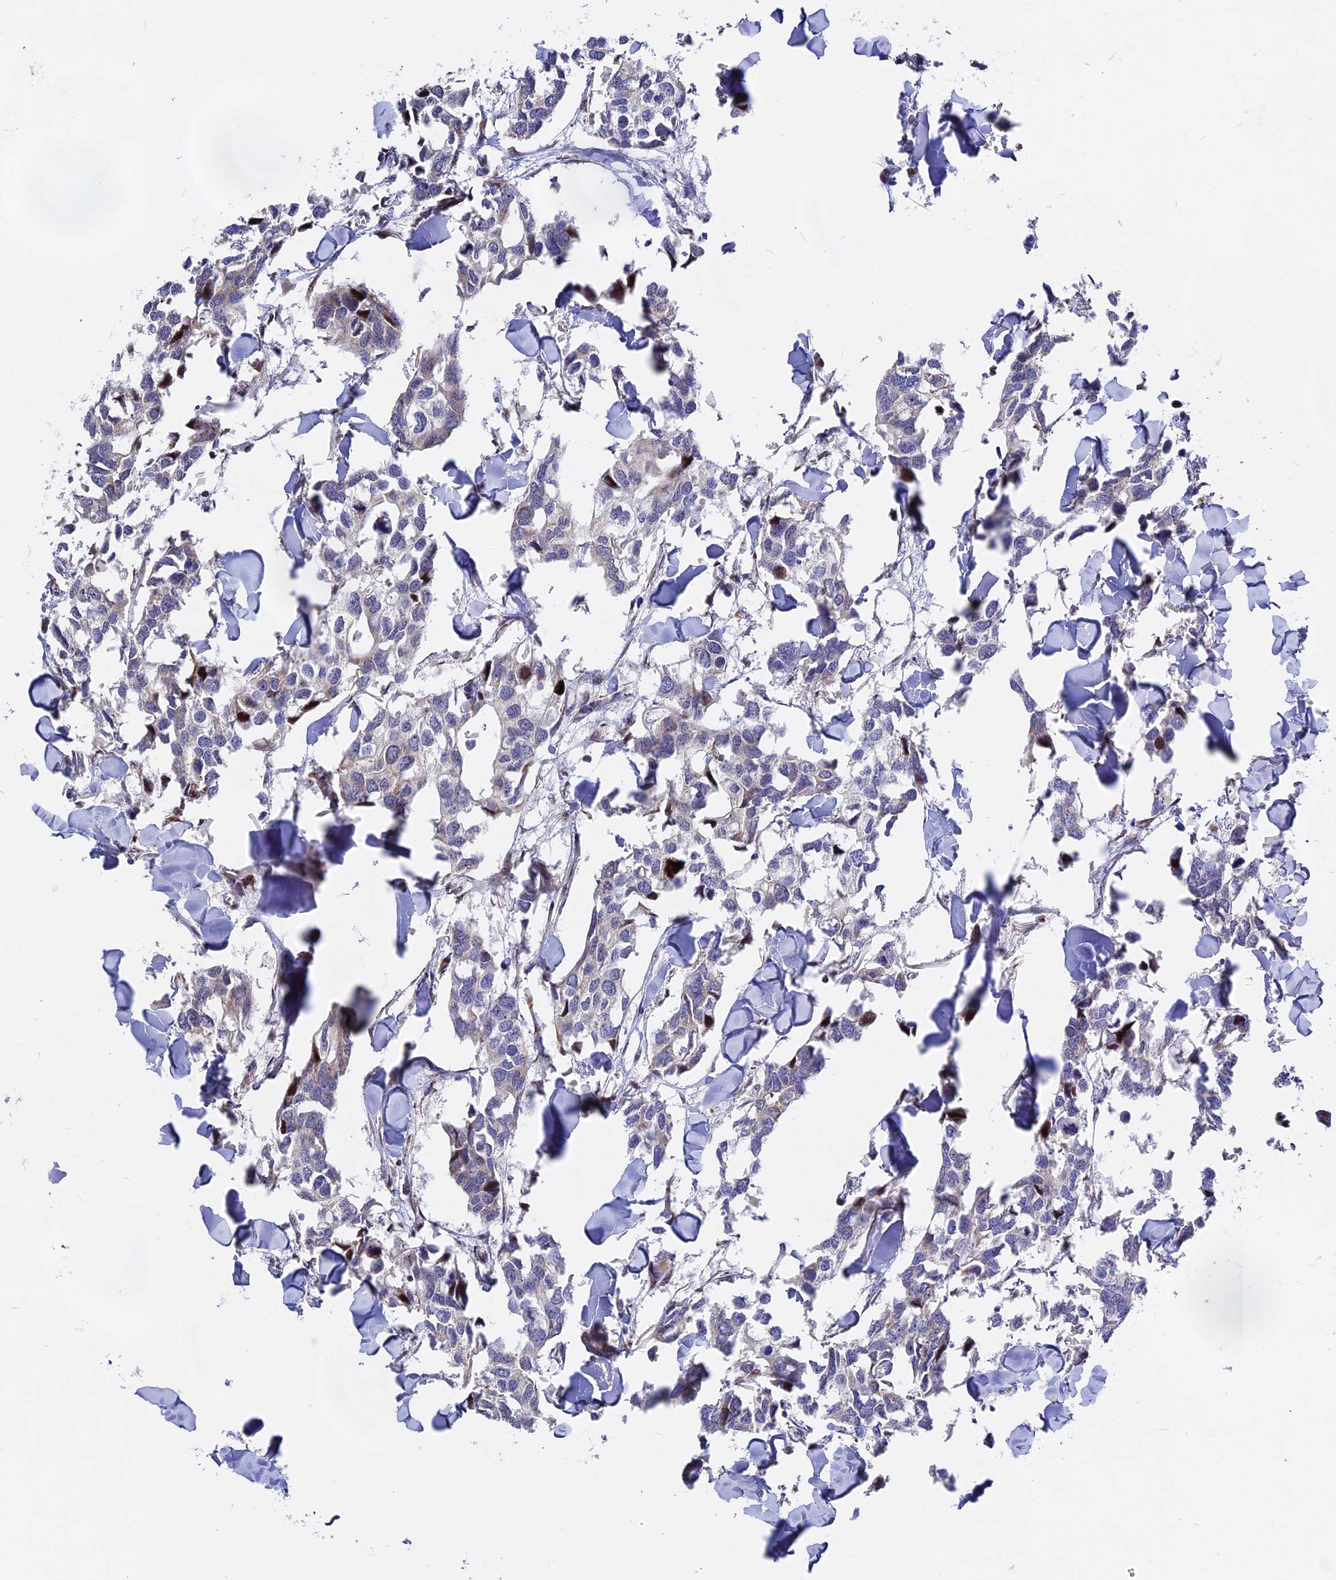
{"staining": {"intensity": "negative", "quantity": "none", "location": "none"}, "tissue": "breast cancer", "cell_type": "Tumor cells", "image_type": "cancer", "snomed": [{"axis": "morphology", "description": "Duct carcinoma"}, {"axis": "topography", "description": "Breast"}], "caption": "This is an immunohistochemistry (IHC) micrograph of breast cancer (infiltrating ductal carcinoma). There is no expression in tumor cells.", "gene": "FAM174C", "patient": {"sex": "female", "age": 83}}